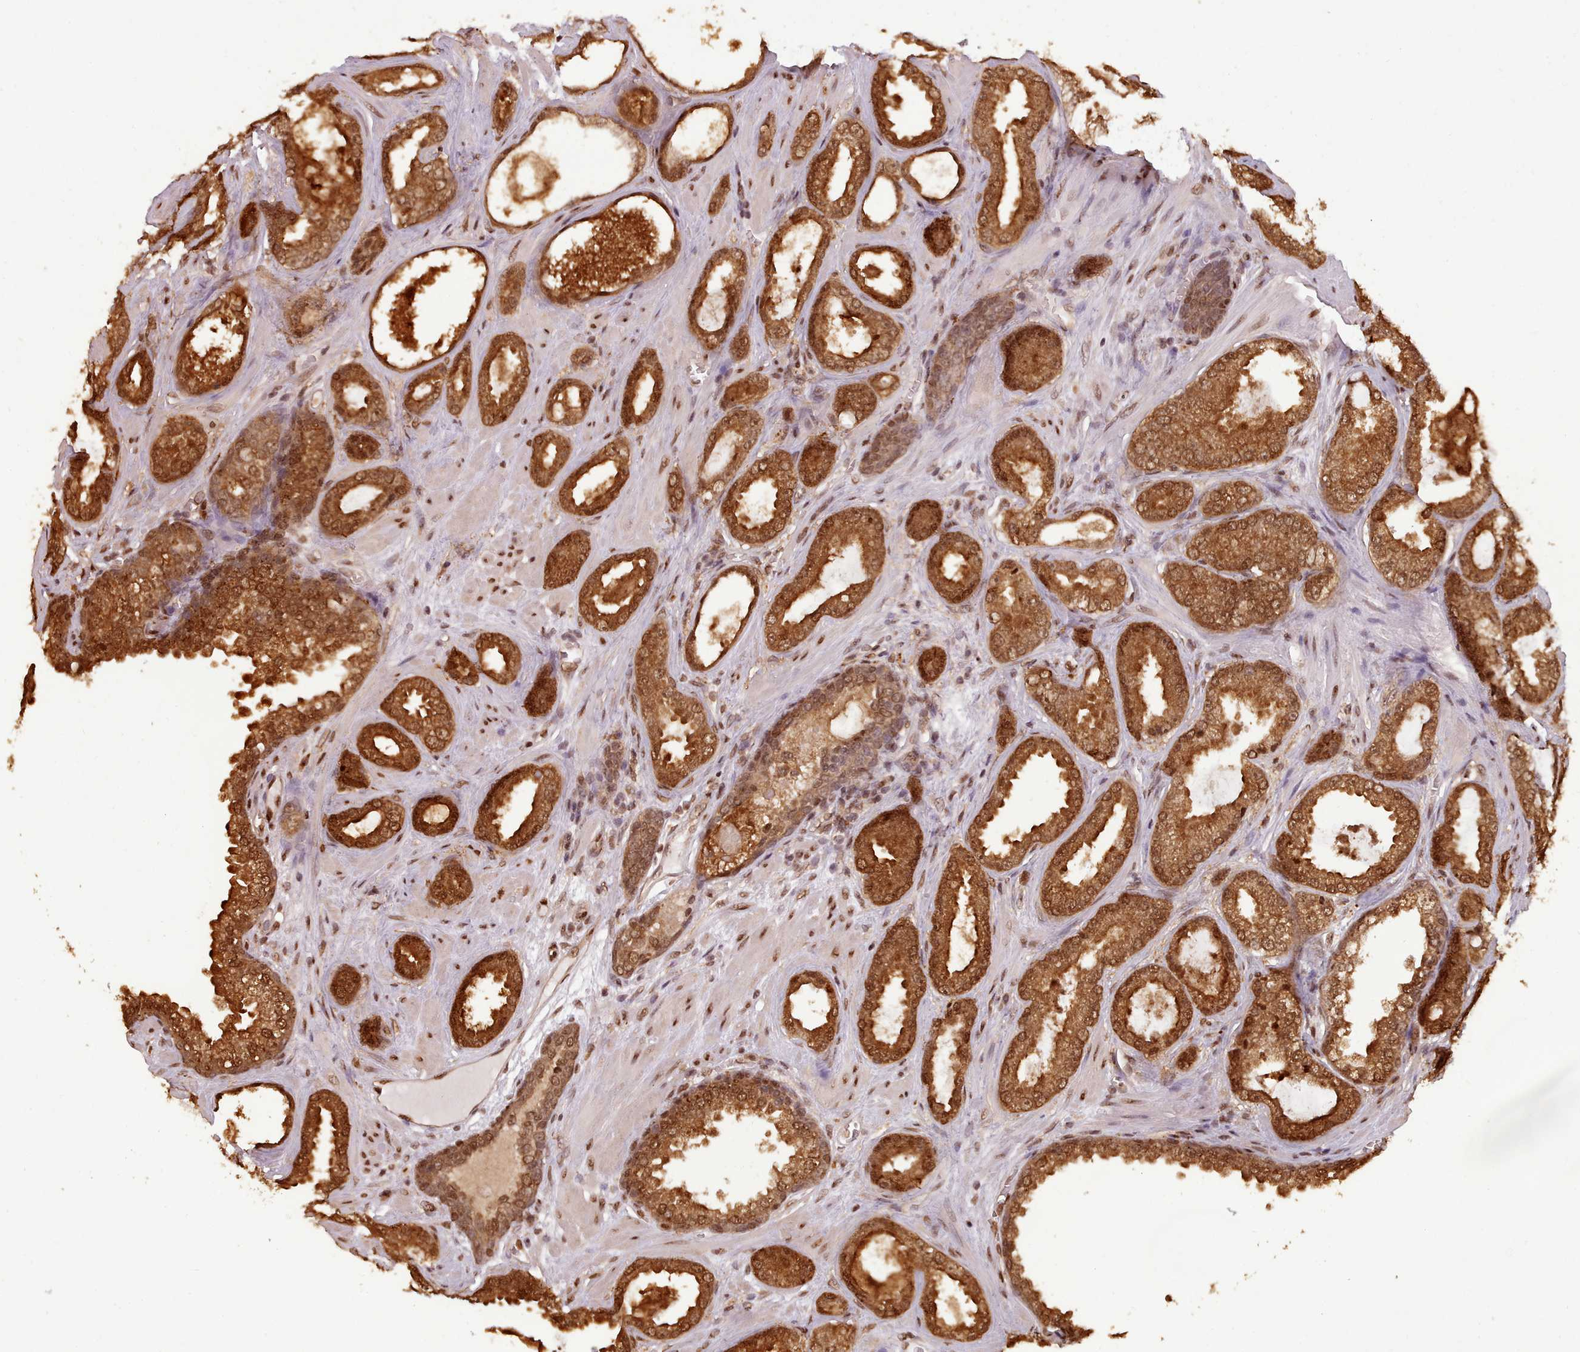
{"staining": {"intensity": "strong", "quantity": ">75%", "location": "cytoplasmic/membranous,nuclear"}, "tissue": "prostate cancer", "cell_type": "Tumor cells", "image_type": "cancer", "snomed": [{"axis": "morphology", "description": "Adenocarcinoma, Low grade"}, {"axis": "topography", "description": "Prostate"}], "caption": "Immunohistochemistry (DAB (3,3'-diaminobenzidine)) staining of human prostate cancer (low-grade adenocarcinoma) reveals strong cytoplasmic/membranous and nuclear protein positivity in about >75% of tumor cells. (Stains: DAB (3,3'-diaminobenzidine) in brown, nuclei in blue, Microscopy: brightfield microscopy at high magnification).", "gene": "RPS27A", "patient": {"sex": "male", "age": 57}}